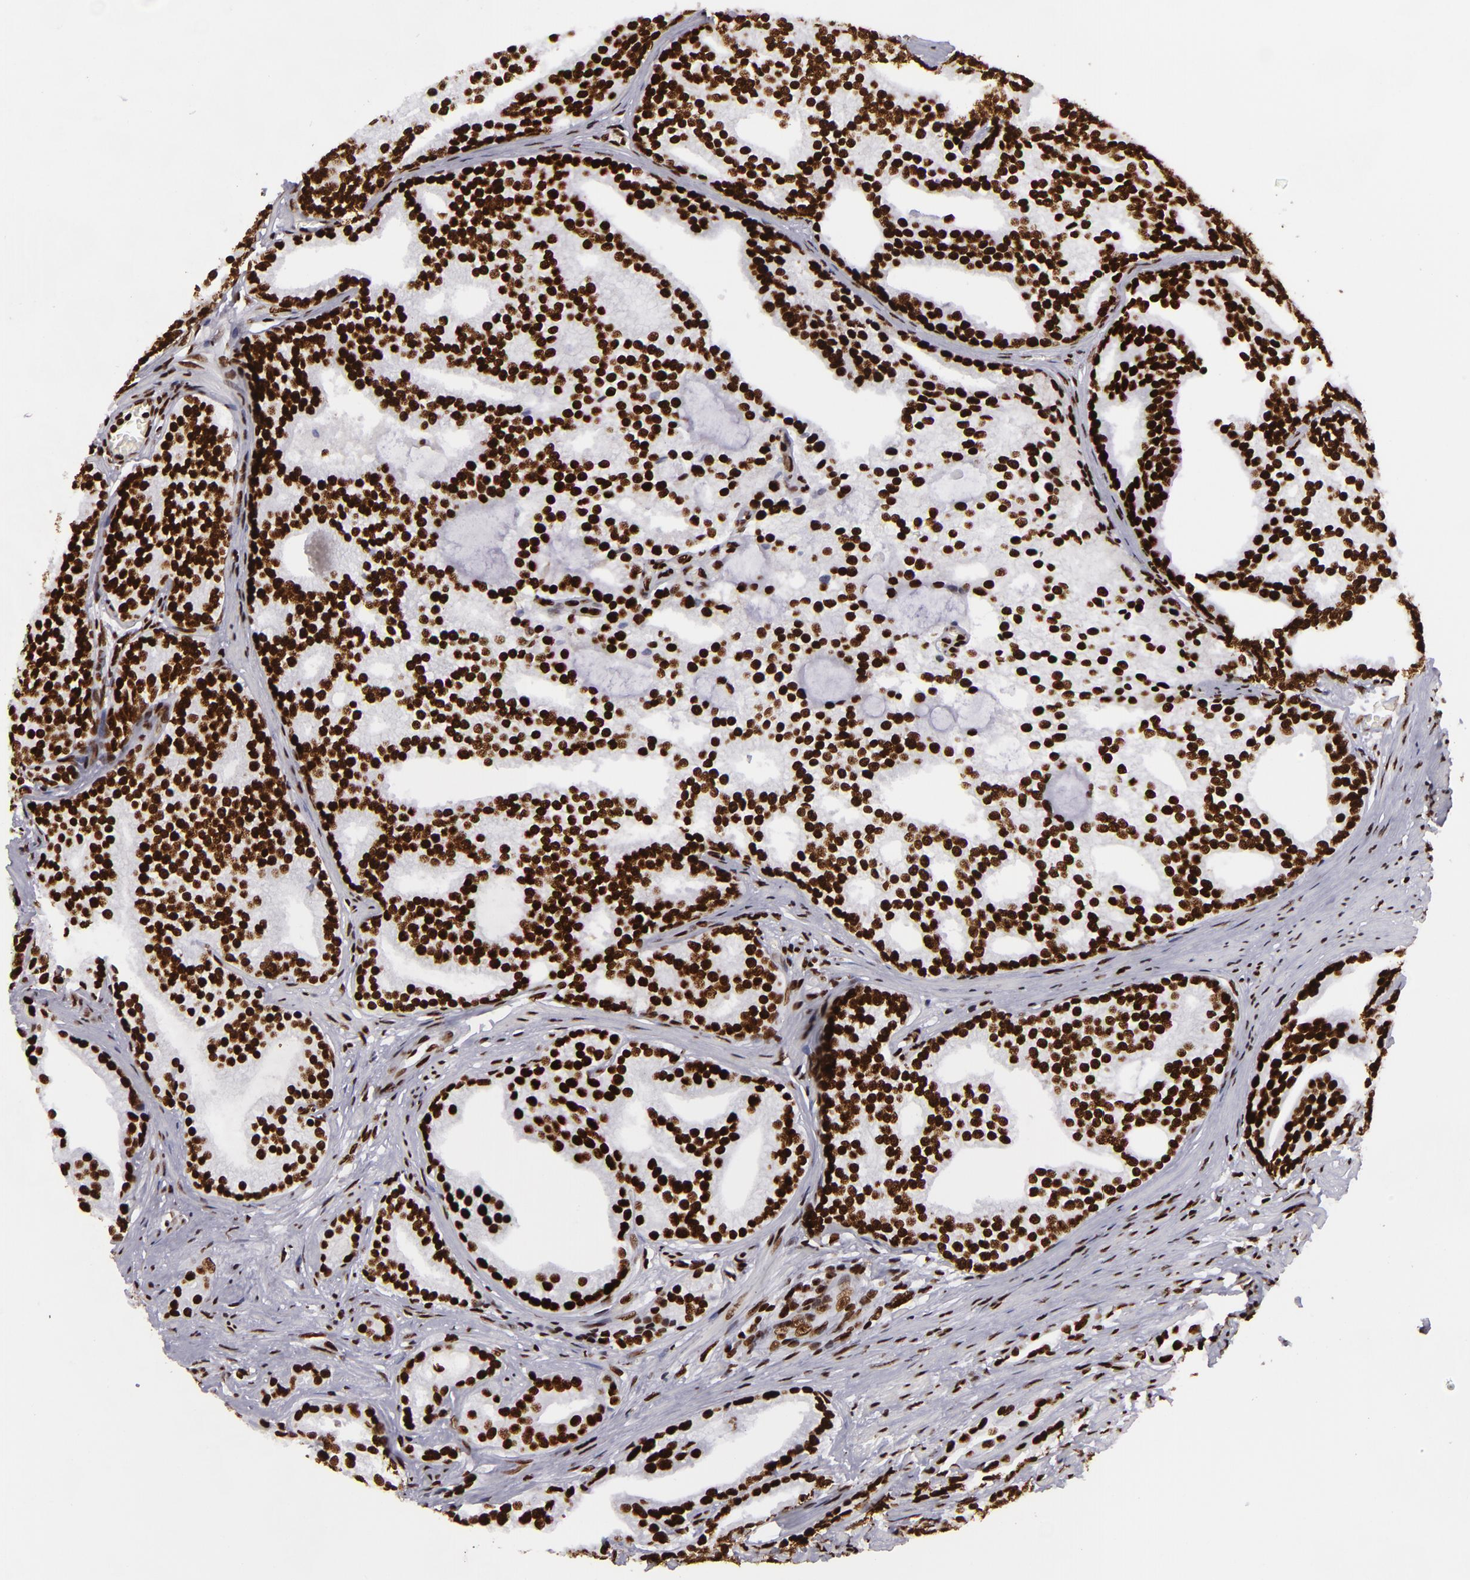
{"staining": {"intensity": "strong", "quantity": ">75%", "location": "nuclear"}, "tissue": "prostate cancer", "cell_type": "Tumor cells", "image_type": "cancer", "snomed": [{"axis": "morphology", "description": "Adenocarcinoma, Low grade"}, {"axis": "topography", "description": "Prostate"}], "caption": "Tumor cells demonstrate strong nuclear expression in approximately >75% of cells in prostate cancer (adenocarcinoma (low-grade)). (Brightfield microscopy of DAB IHC at high magnification).", "gene": "SAFB", "patient": {"sex": "male", "age": 71}}